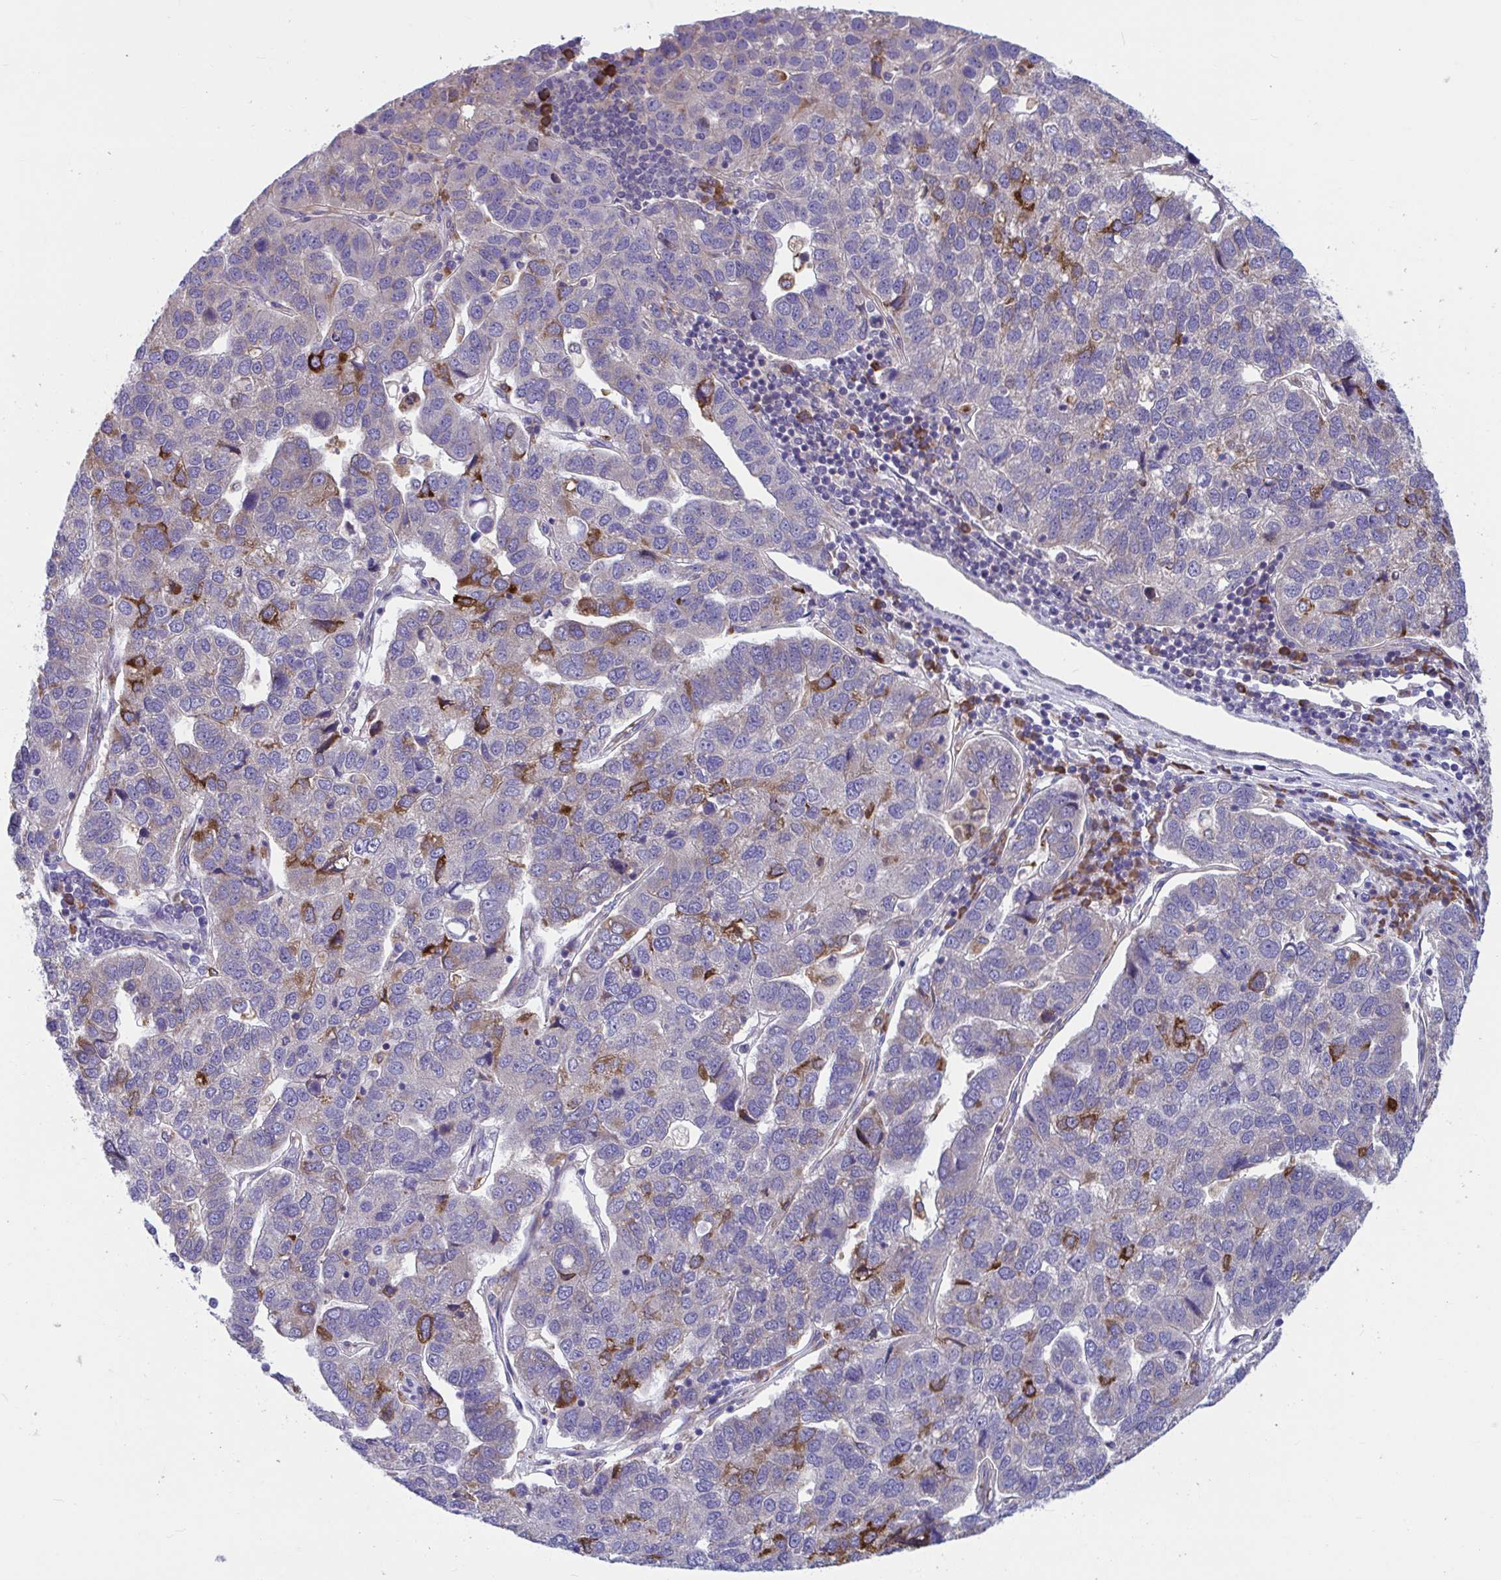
{"staining": {"intensity": "strong", "quantity": "<25%", "location": "cytoplasmic/membranous"}, "tissue": "pancreatic cancer", "cell_type": "Tumor cells", "image_type": "cancer", "snomed": [{"axis": "morphology", "description": "Adenocarcinoma, NOS"}, {"axis": "topography", "description": "Pancreas"}], "caption": "Immunohistochemistry (IHC) of human pancreatic cancer (adenocarcinoma) displays medium levels of strong cytoplasmic/membranous expression in about <25% of tumor cells. (DAB (3,3'-diaminobenzidine) IHC, brown staining for protein, blue staining for nuclei).", "gene": "WBP1", "patient": {"sex": "female", "age": 61}}